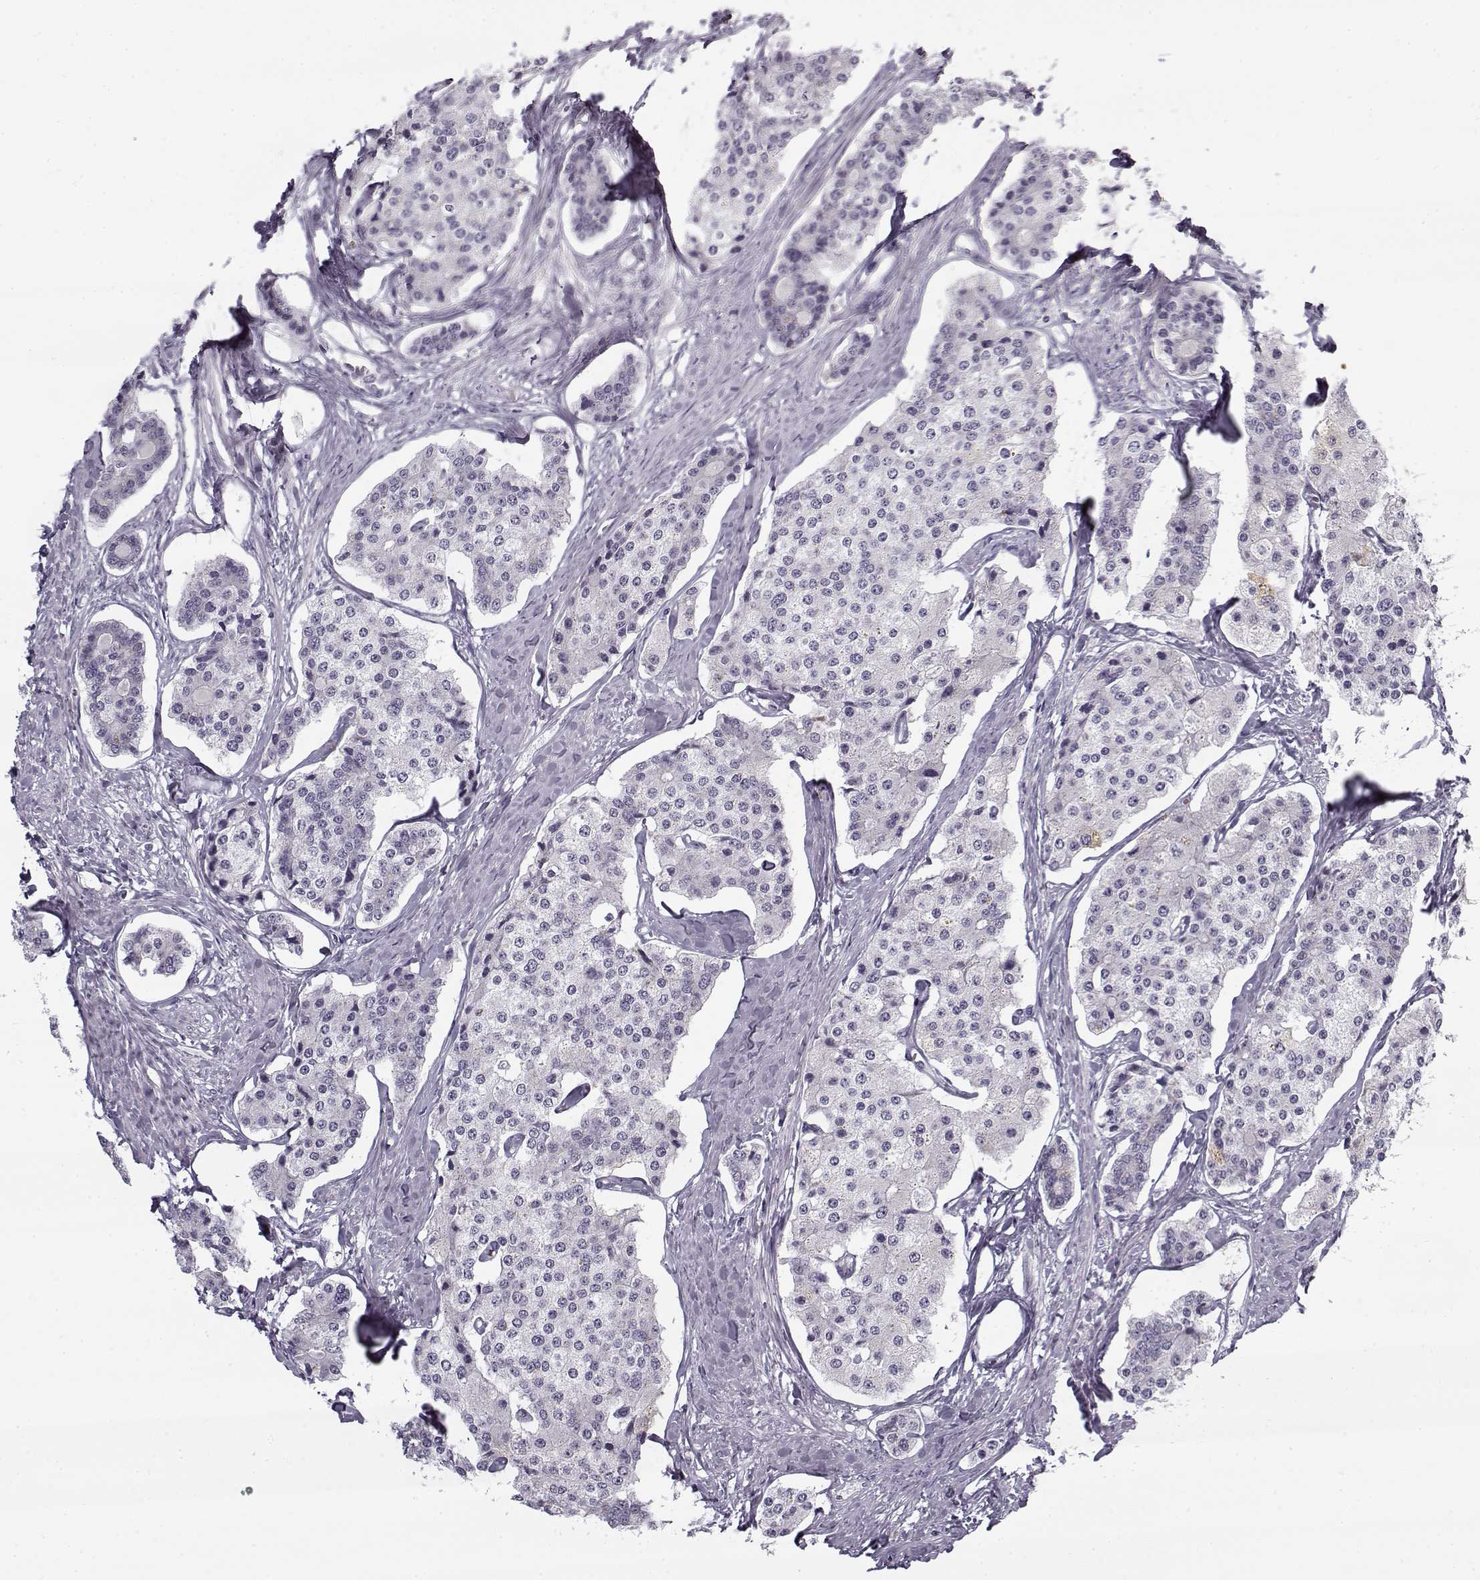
{"staining": {"intensity": "negative", "quantity": "none", "location": "none"}, "tissue": "carcinoid", "cell_type": "Tumor cells", "image_type": "cancer", "snomed": [{"axis": "morphology", "description": "Carcinoid, malignant, NOS"}, {"axis": "topography", "description": "Small intestine"}], "caption": "Malignant carcinoid stained for a protein using immunohistochemistry (IHC) reveals no staining tumor cells.", "gene": "SNCA", "patient": {"sex": "female", "age": 65}}